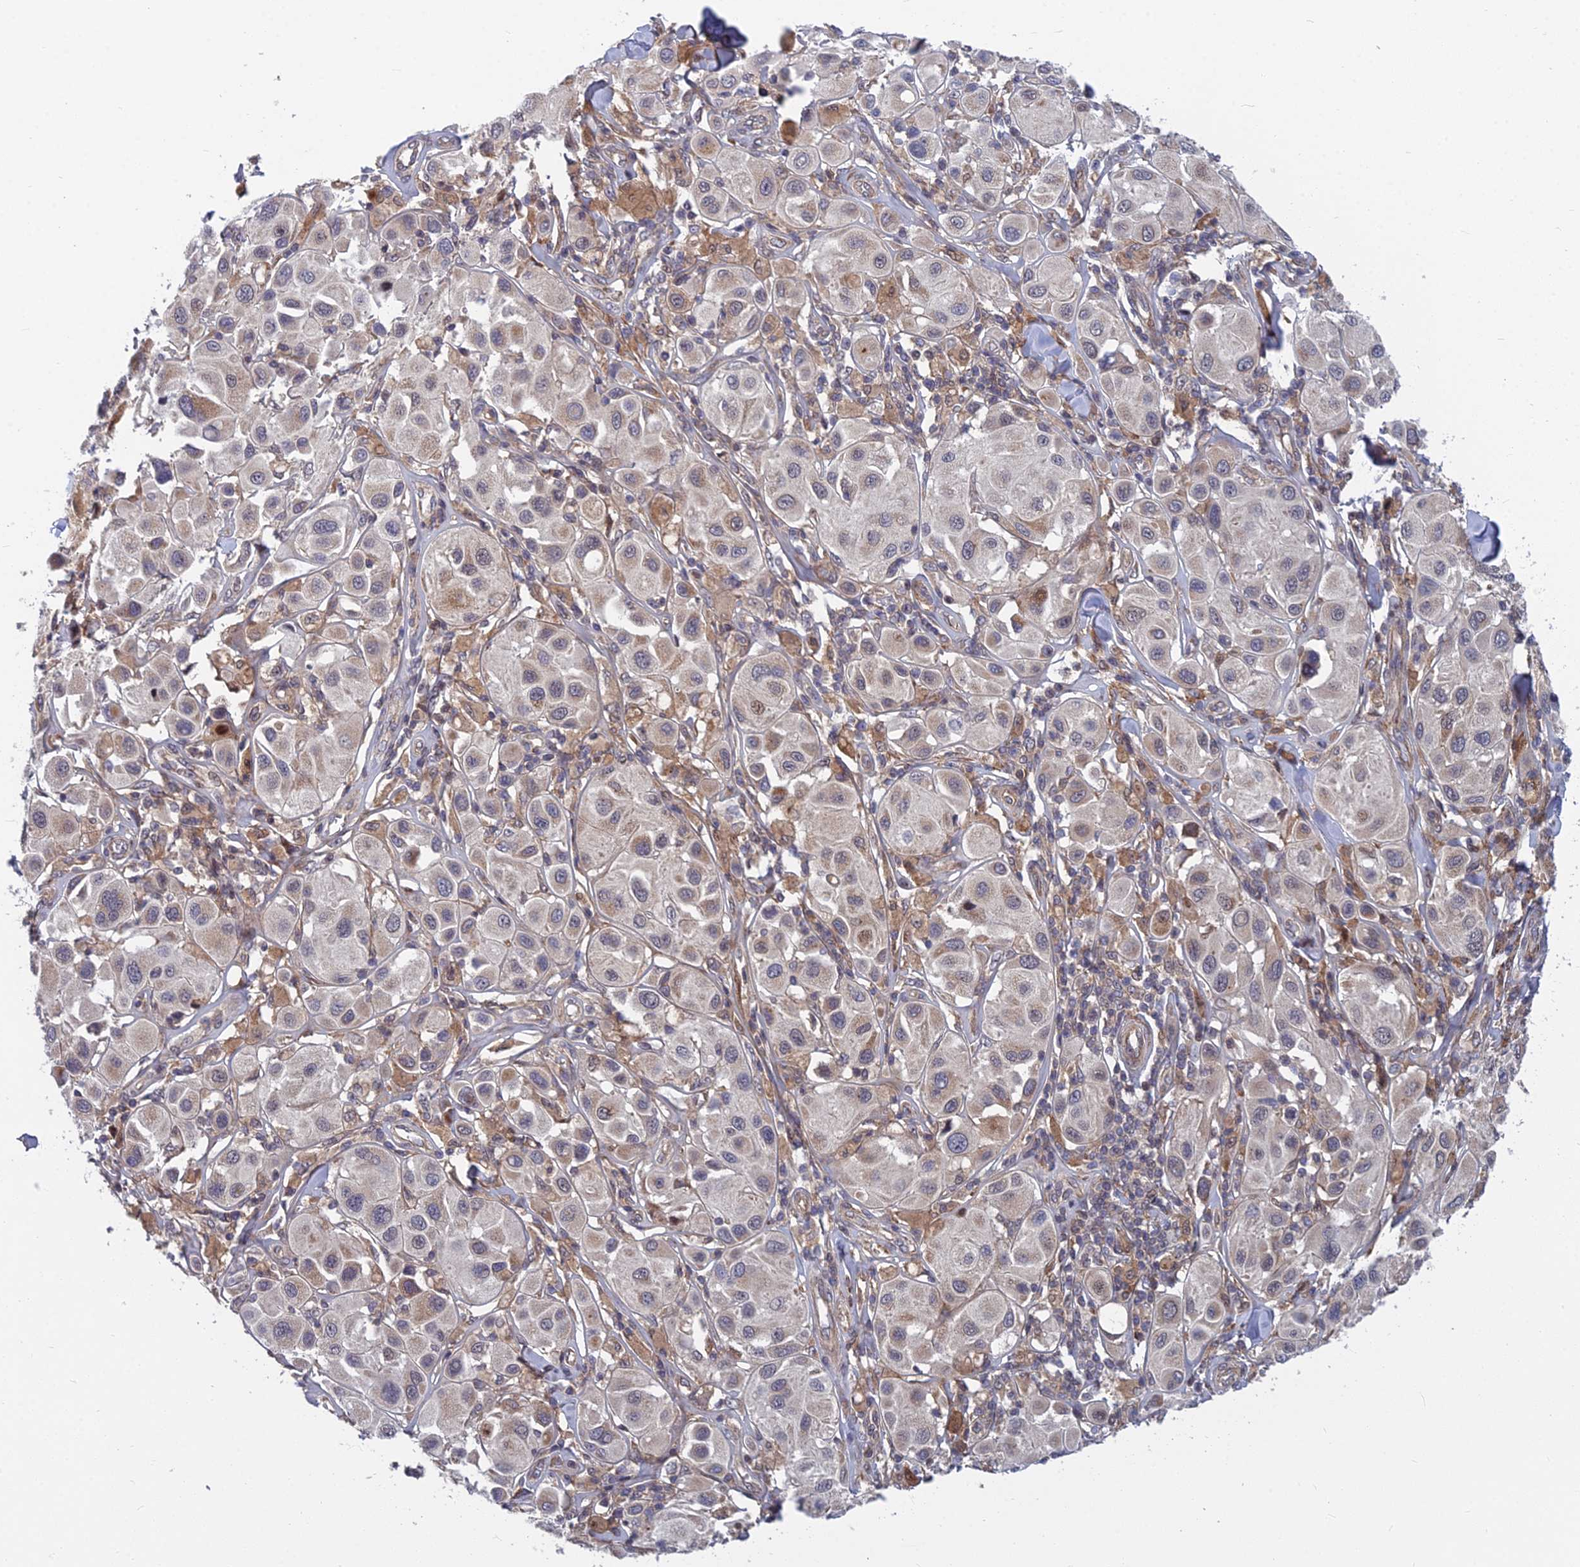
{"staining": {"intensity": "weak", "quantity": "<25%", "location": "cytoplasmic/membranous"}, "tissue": "melanoma", "cell_type": "Tumor cells", "image_type": "cancer", "snomed": [{"axis": "morphology", "description": "Malignant melanoma, Metastatic site"}, {"axis": "topography", "description": "Skin"}], "caption": "IHC photomicrograph of human melanoma stained for a protein (brown), which exhibits no positivity in tumor cells.", "gene": "COMMD2", "patient": {"sex": "male", "age": 41}}